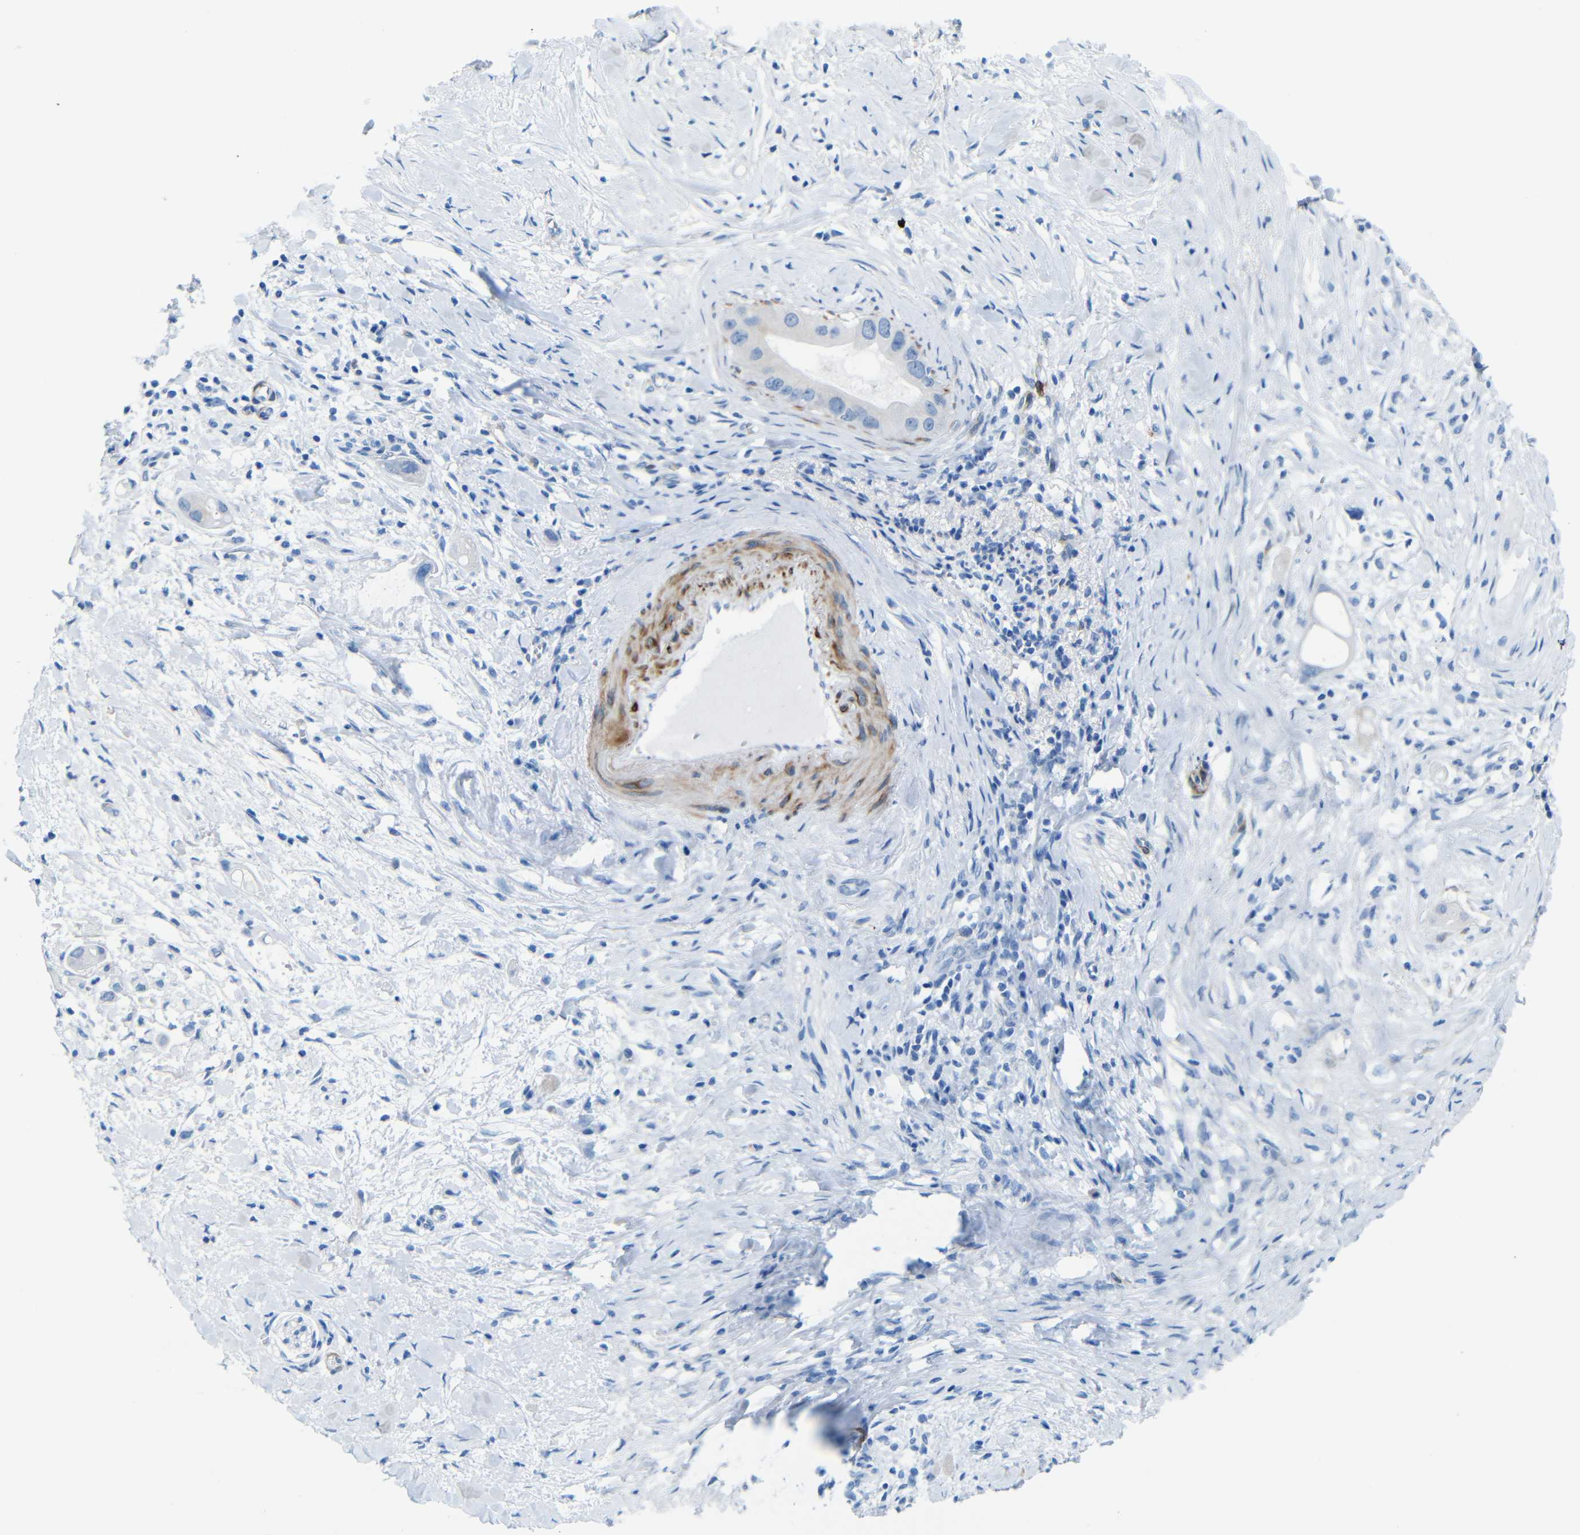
{"staining": {"intensity": "negative", "quantity": "none", "location": "none"}, "tissue": "pancreatic cancer", "cell_type": "Tumor cells", "image_type": "cancer", "snomed": [{"axis": "morphology", "description": "Adenocarcinoma, NOS"}, {"axis": "topography", "description": "Pancreas"}], "caption": "An immunohistochemistry histopathology image of pancreatic adenocarcinoma is shown. There is no staining in tumor cells of pancreatic adenocarcinoma. (Stains: DAB immunohistochemistry with hematoxylin counter stain, Microscopy: brightfield microscopy at high magnification).", "gene": "MAP2", "patient": {"sex": "male", "age": 55}}